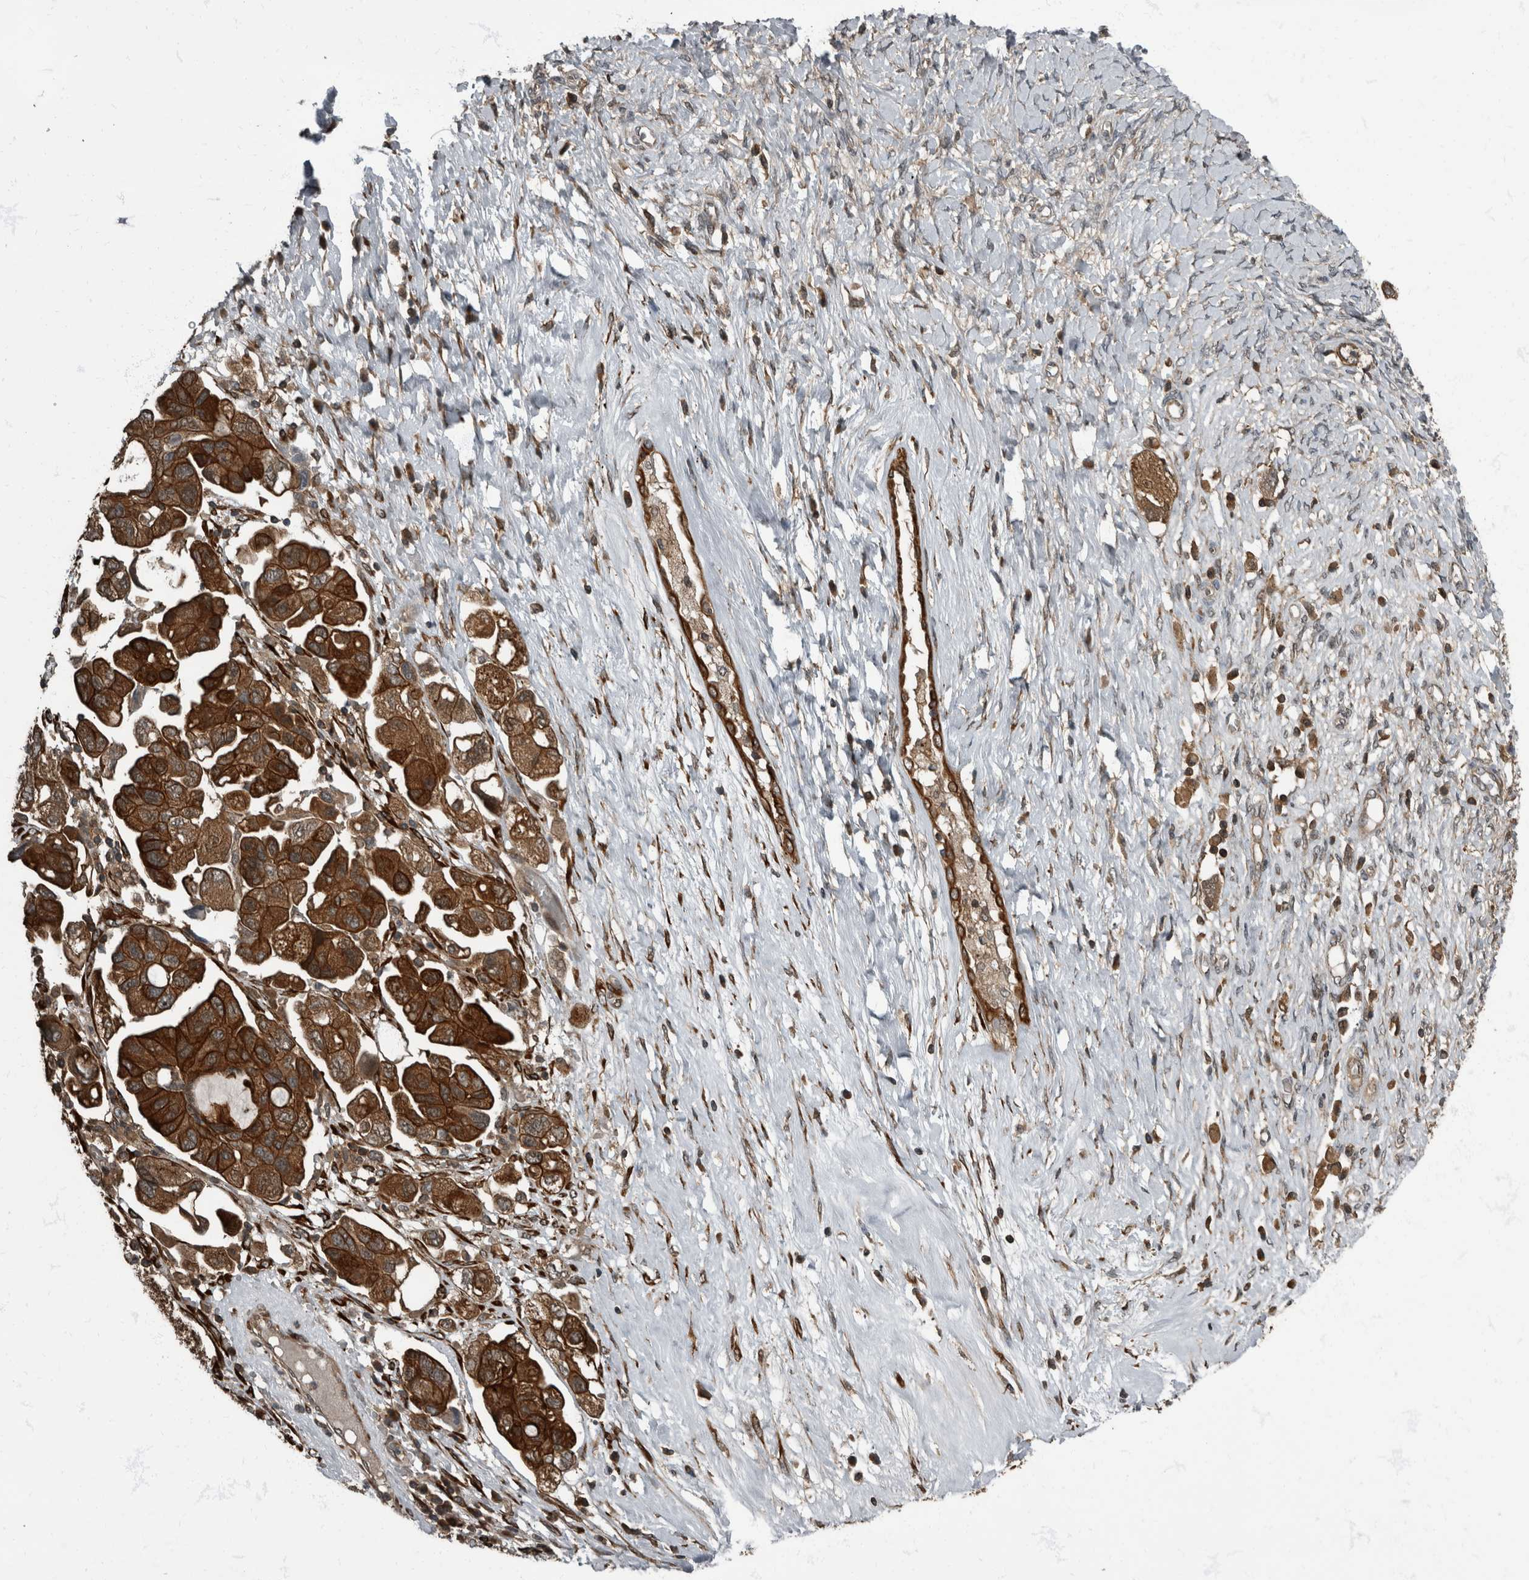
{"staining": {"intensity": "strong", "quantity": ">75%", "location": "cytoplasmic/membranous"}, "tissue": "ovarian cancer", "cell_type": "Tumor cells", "image_type": "cancer", "snomed": [{"axis": "morphology", "description": "Carcinoma, NOS"}, {"axis": "morphology", "description": "Cystadenocarcinoma, serous, NOS"}, {"axis": "topography", "description": "Ovary"}], "caption": "IHC image of human carcinoma (ovarian) stained for a protein (brown), which displays high levels of strong cytoplasmic/membranous staining in approximately >75% of tumor cells.", "gene": "RABGGTB", "patient": {"sex": "female", "age": 69}}